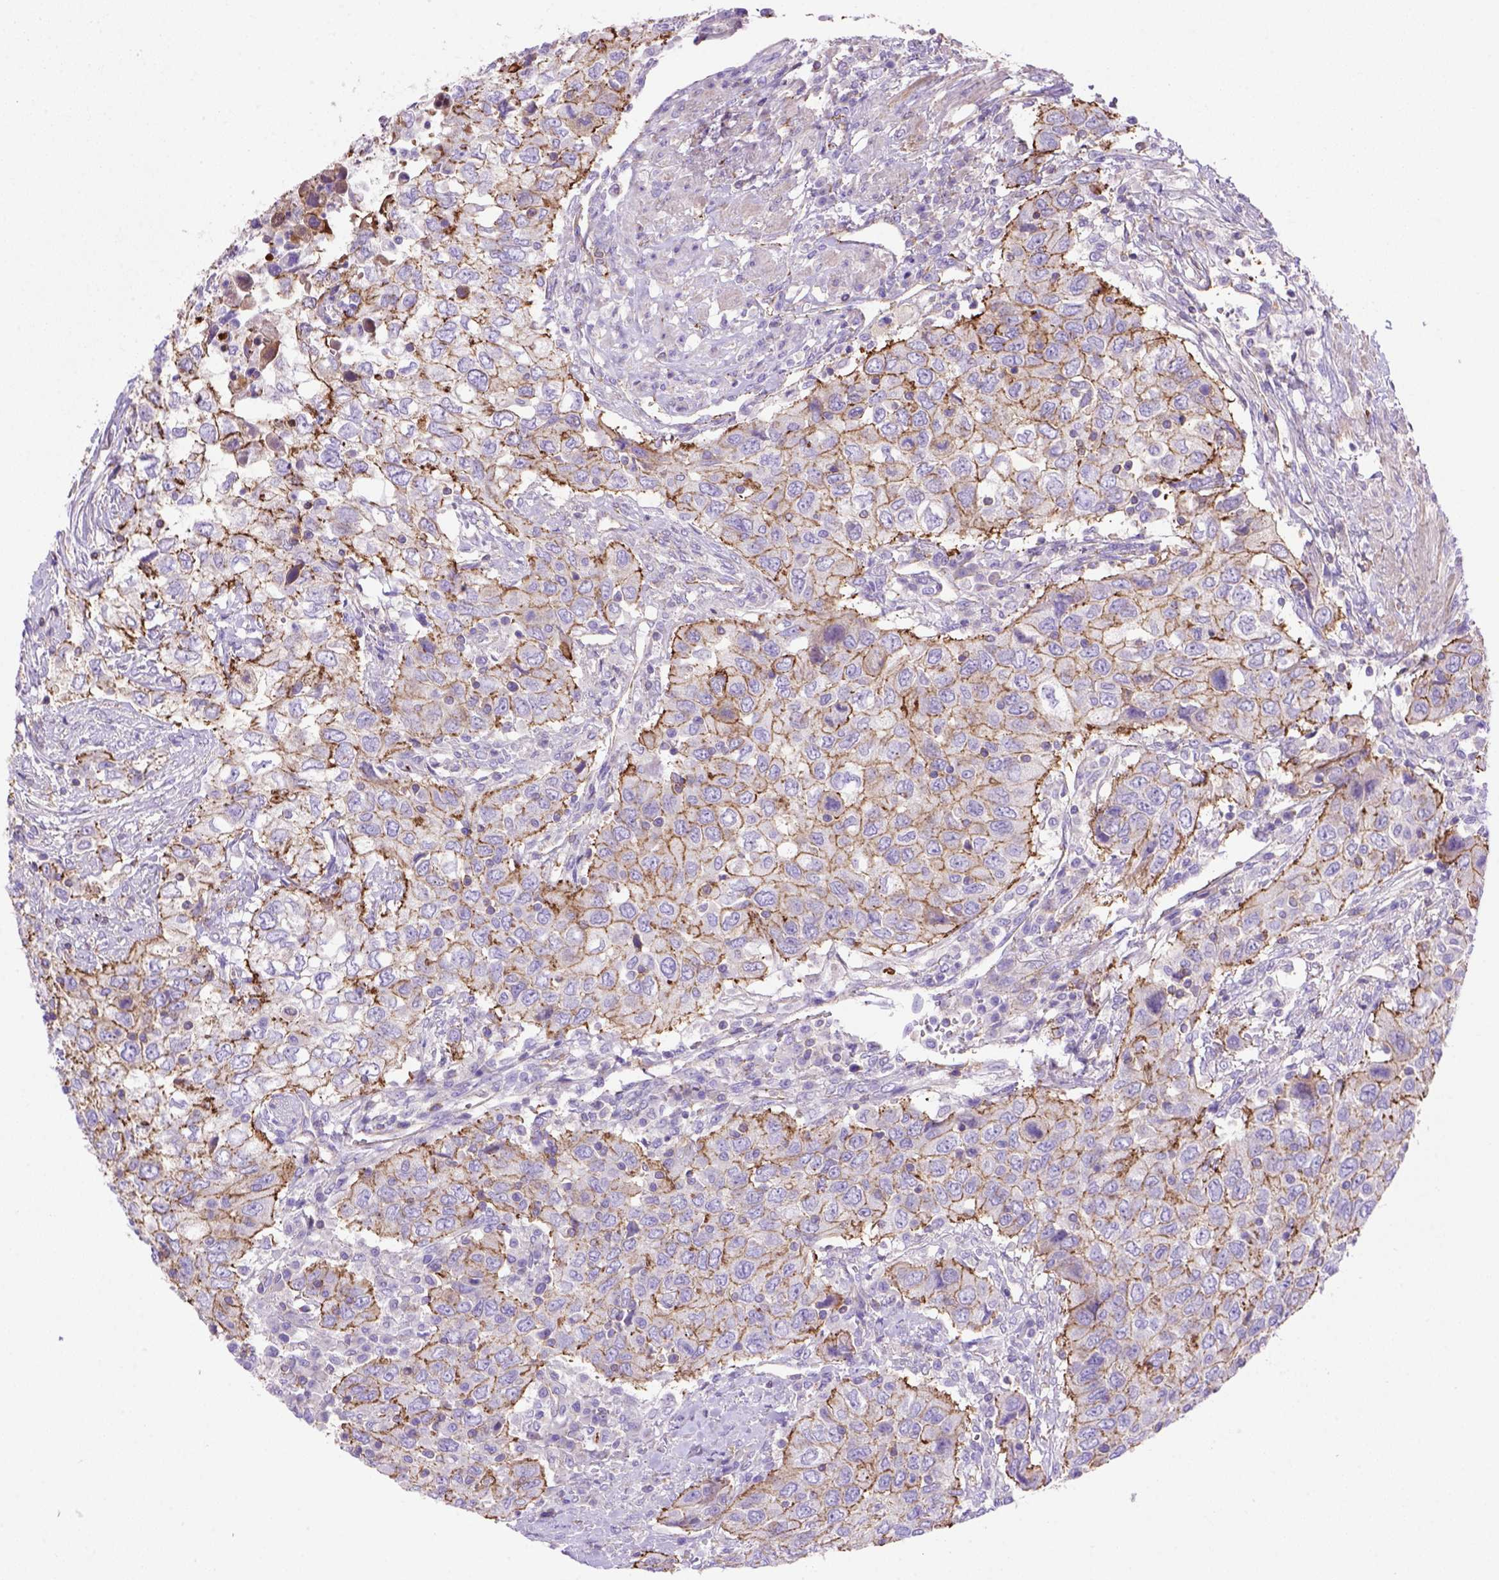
{"staining": {"intensity": "moderate", "quantity": ">75%", "location": "cytoplasmic/membranous"}, "tissue": "urothelial cancer", "cell_type": "Tumor cells", "image_type": "cancer", "snomed": [{"axis": "morphology", "description": "Urothelial carcinoma, High grade"}, {"axis": "topography", "description": "Urinary bladder"}], "caption": "Protein positivity by IHC exhibits moderate cytoplasmic/membranous expression in approximately >75% of tumor cells in high-grade urothelial carcinoma.", "gene": "PEX12", "patient": {"sex": "male", "age": 76}}